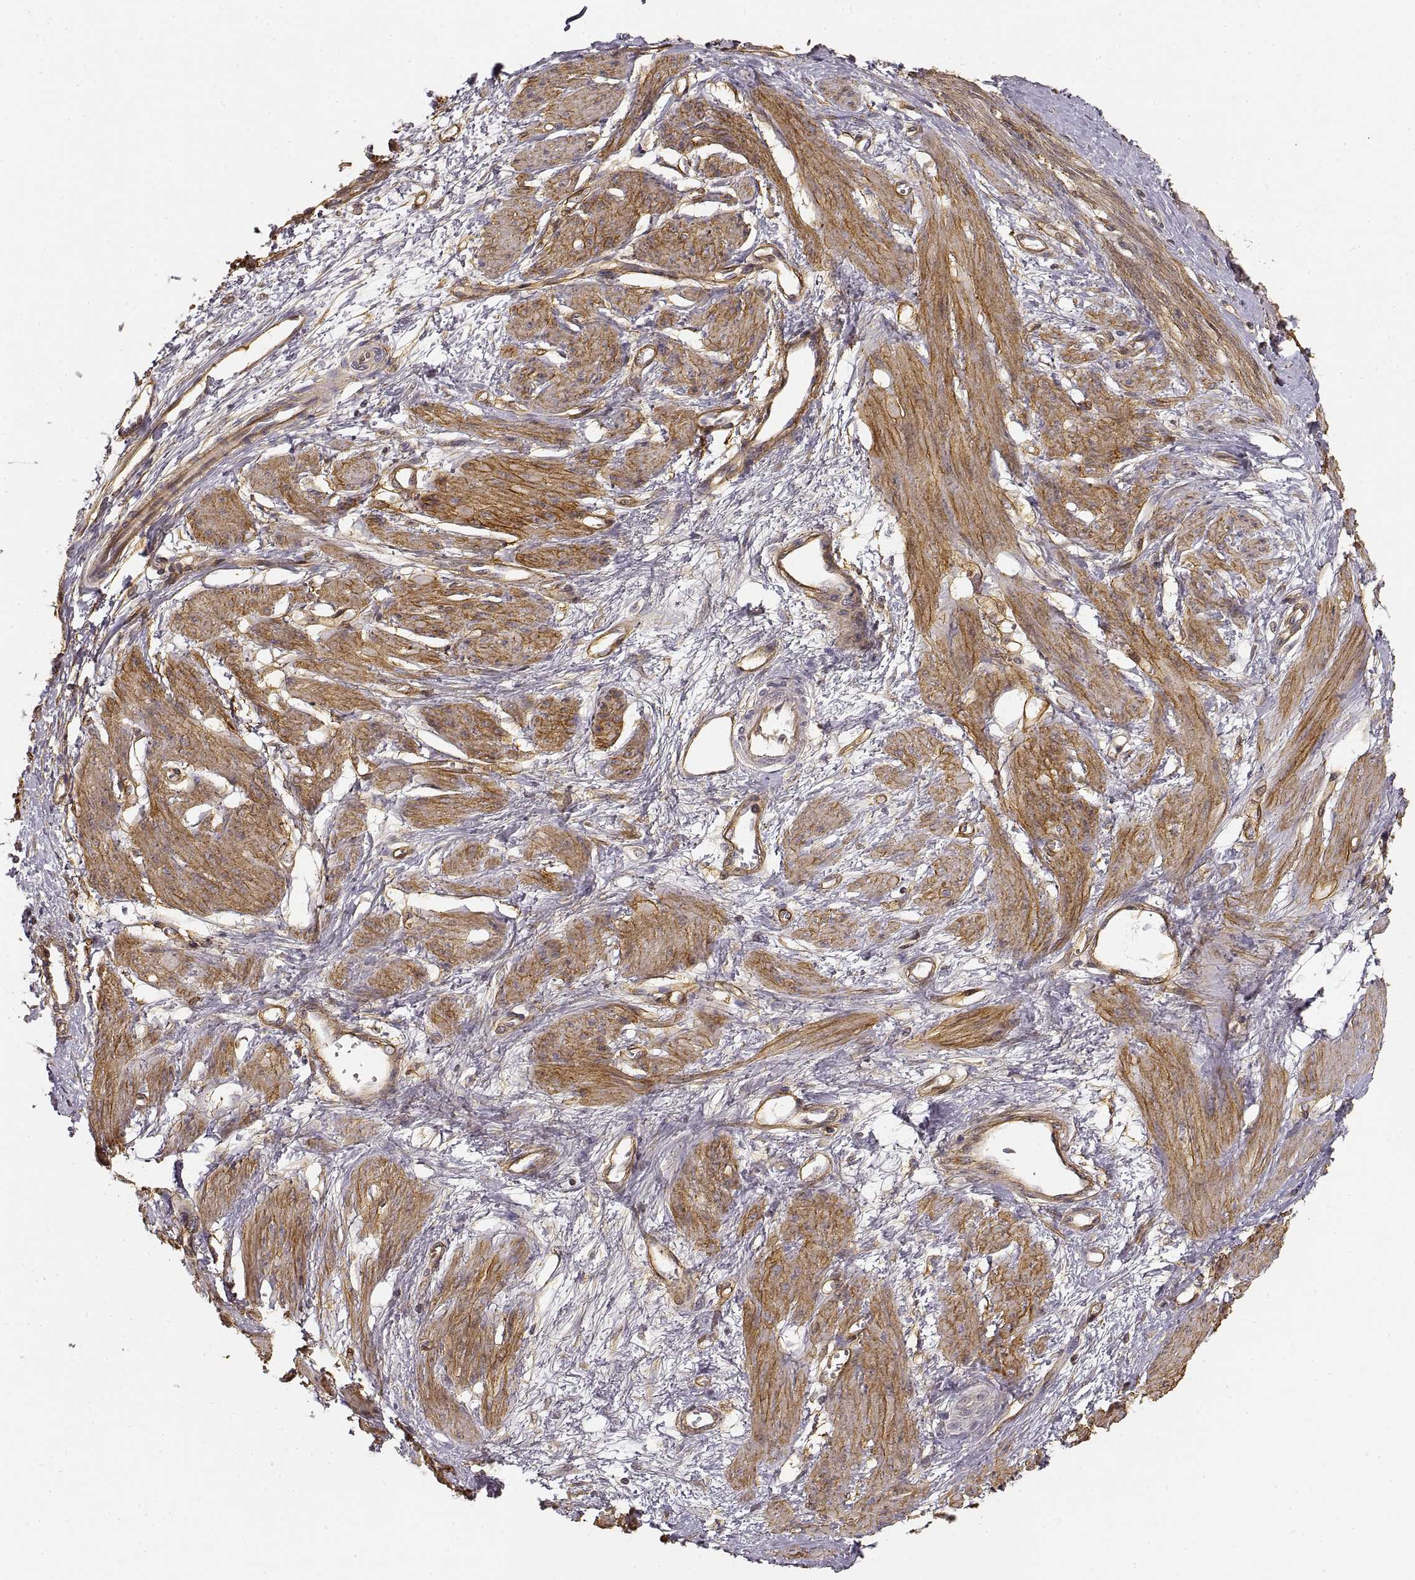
{"staining": {"intensity": "strong", "quantity": "25%-75%", "location": "cytoplasmic/membranous"}, "tissue": "smooth muscle", "cell_type": "Smooth muscle cells", "image_type": "normal", "snomed": [{"axis": "morphology", "description": "Normal tissue, NOS"}, {"axis": "topography", "description": "Smooth muscle"}, {"axis": "topography", "description": "Uterus"}], "caption": "Strong cytoplasmic/membranous protein staining is seen in approximately 25%-75% of smooth muscle cells in smooth muscle.", "gene": "LAMA4", "patient": {"sex": "female", "age": 39}}